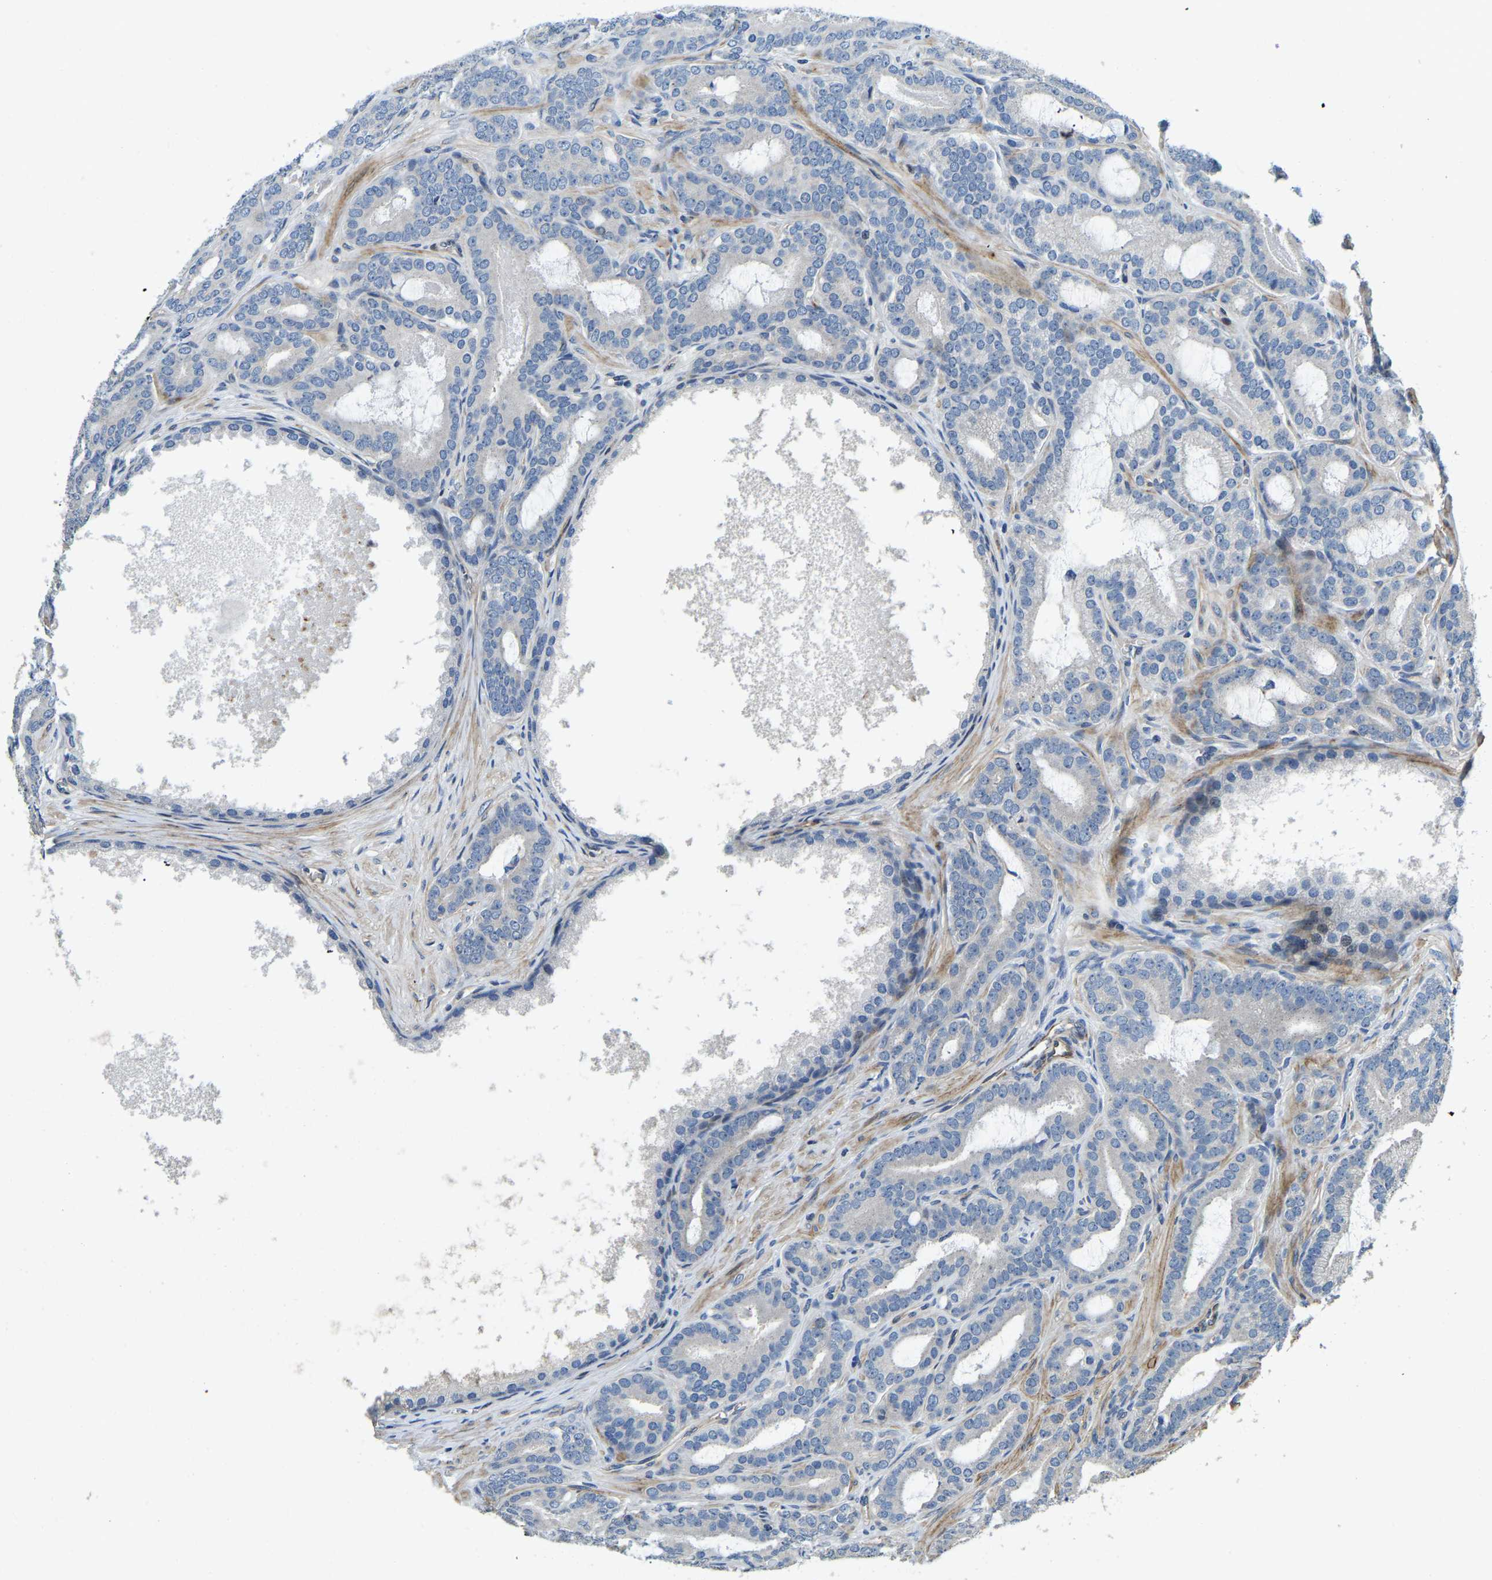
{"staining": {"intensity": "negative", "quantity": "none", "location": "none"}, "tissue": "prostate cancer", "cell_type": "Tumor cells", "image_type": "cancer", "snomed": [{"axis": "morphology", "description": "Adenocarcinoma, High grade"}, {"axis": "topography", "description": "Prostate"}], "caption": "There is no significant positivity in tumor cells of prostate adenocarcinoma (high-grade).", "gene": "RNF39", "patient": {"sex": "male", "age": 60}}